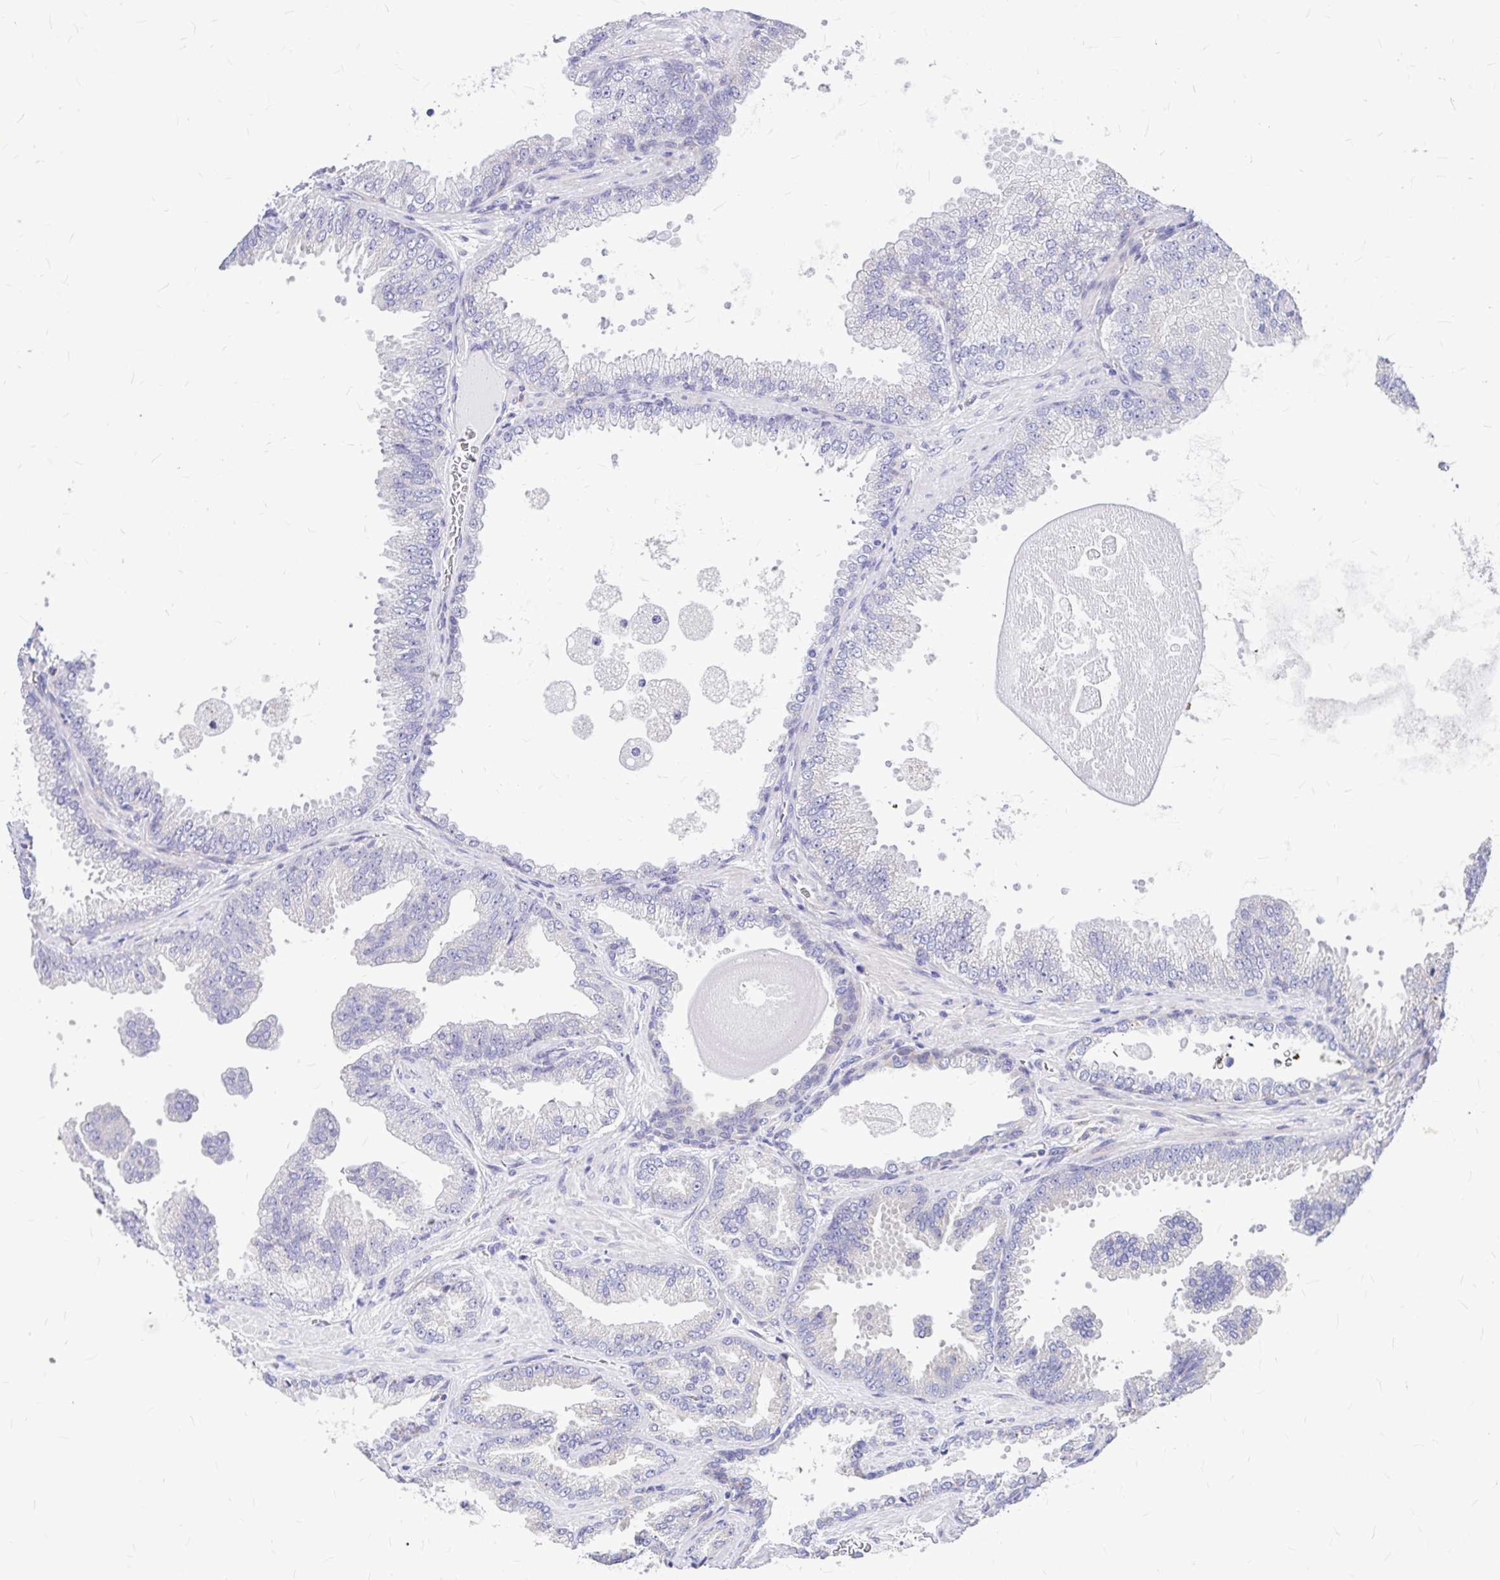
{"staining": {"intensity": "negative", "quantity": "none", "location": "none"}, "tissue": "prostate cancer", "cell_type": "Tumor cells", "image_type": "cancer", "snomed": [{"axis": "morphology", "description": "Adenocarcinoma, Low grade"}, {"axis": "topography", "description": "Prostate"}], "caption": "This is an immunohistochemistry image of prostate adenocarcinoma (low-grade). There is no expression in tumor cells.", "gene": "GABBR2", "patient": {"sex": "male", "age": 67}}